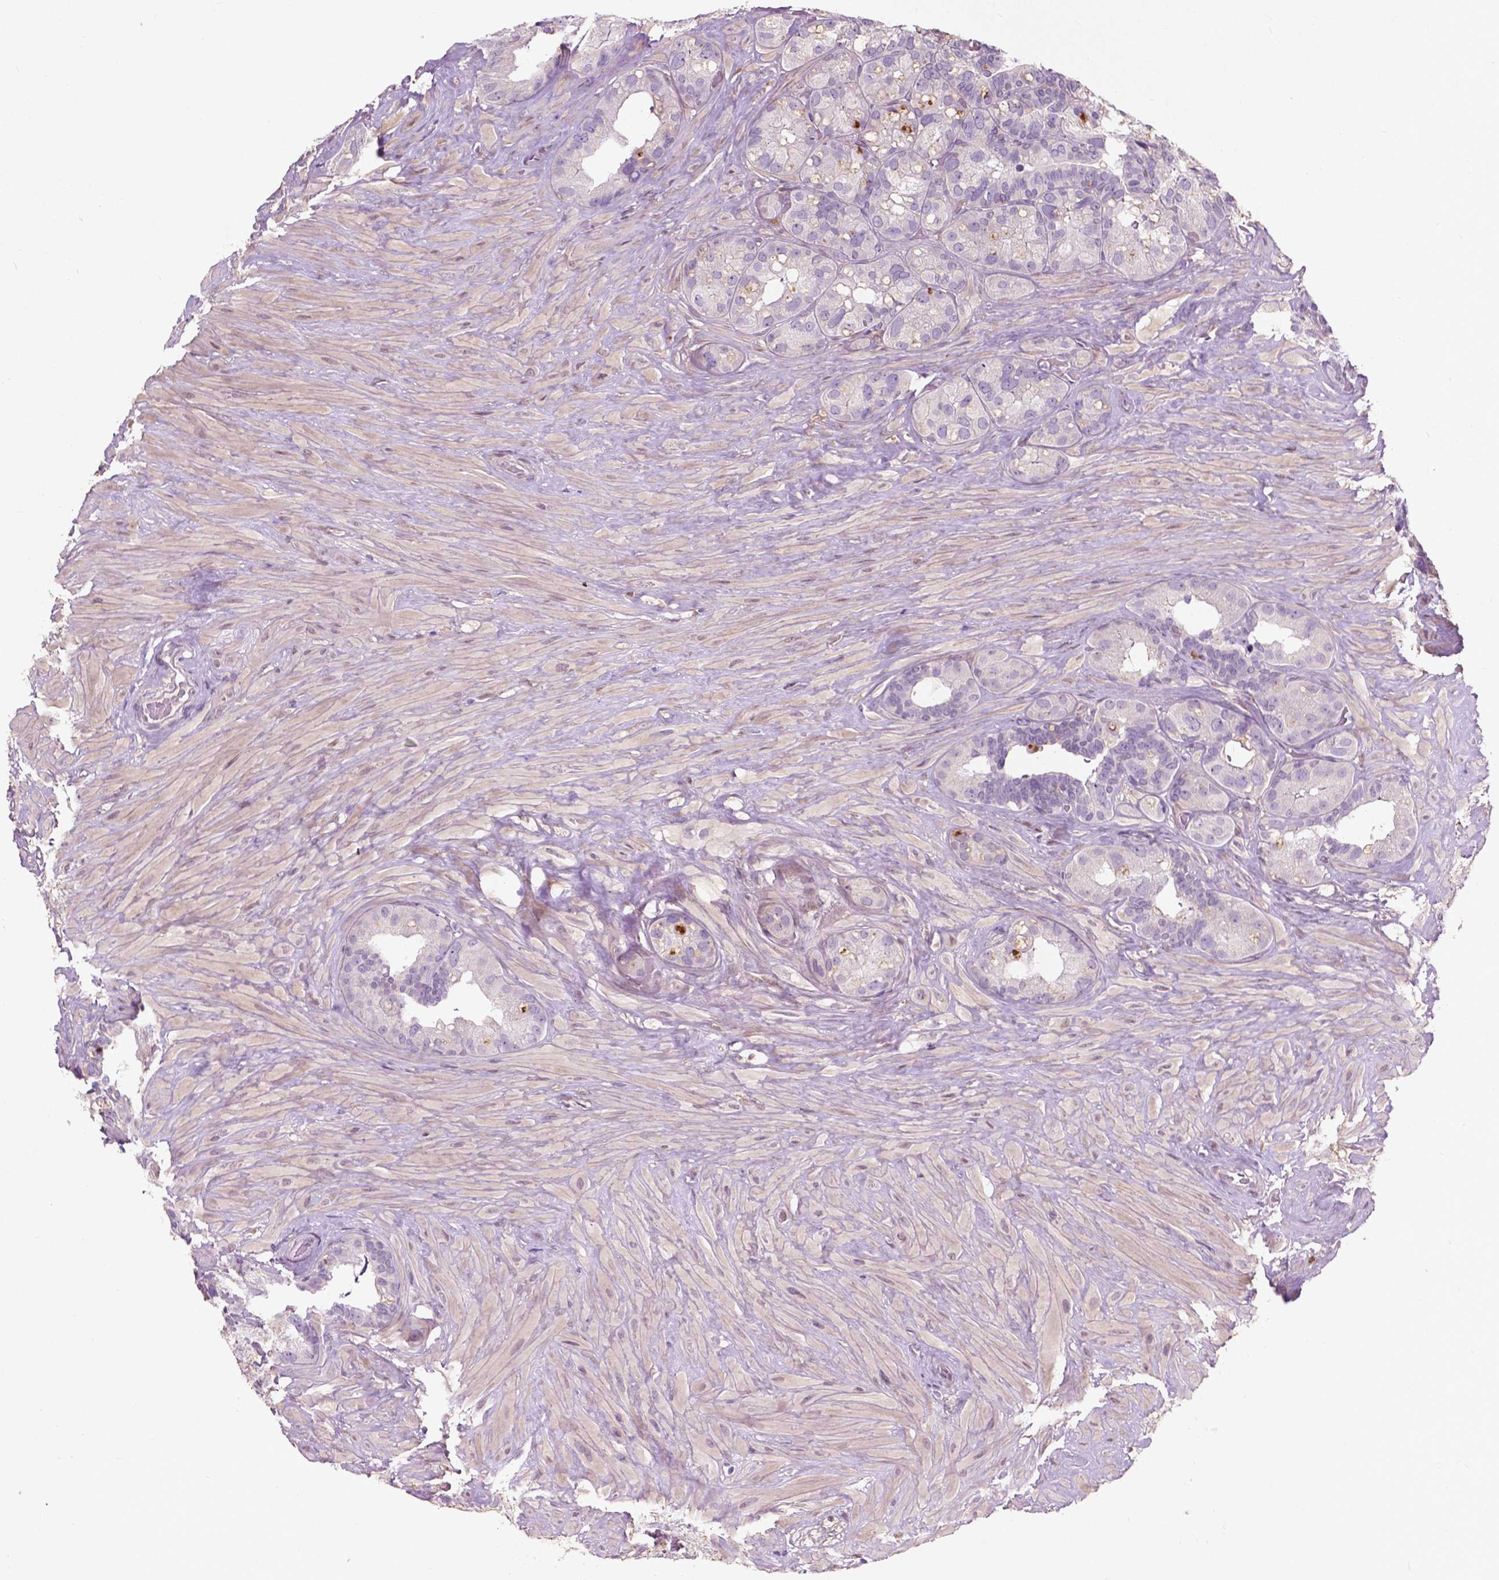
{"staining": {"intensity": "negative", "quantity": "none", "location": "none"}, "tissue": "seminal vesicle", "cell_type": "Glandular cells", "image_type": "normal", "snomed": [{"axis": "morphology", "description": "Normal tissue, NOS"}, {"axis": "topography", "description": "Seminal veicle"}], "caption": "Immunohistochemistry of normal human seminal vesicle shows no staining in glandular cells.", "gene": "GPR37", "patient": {"sex": "male", "age": 60}}